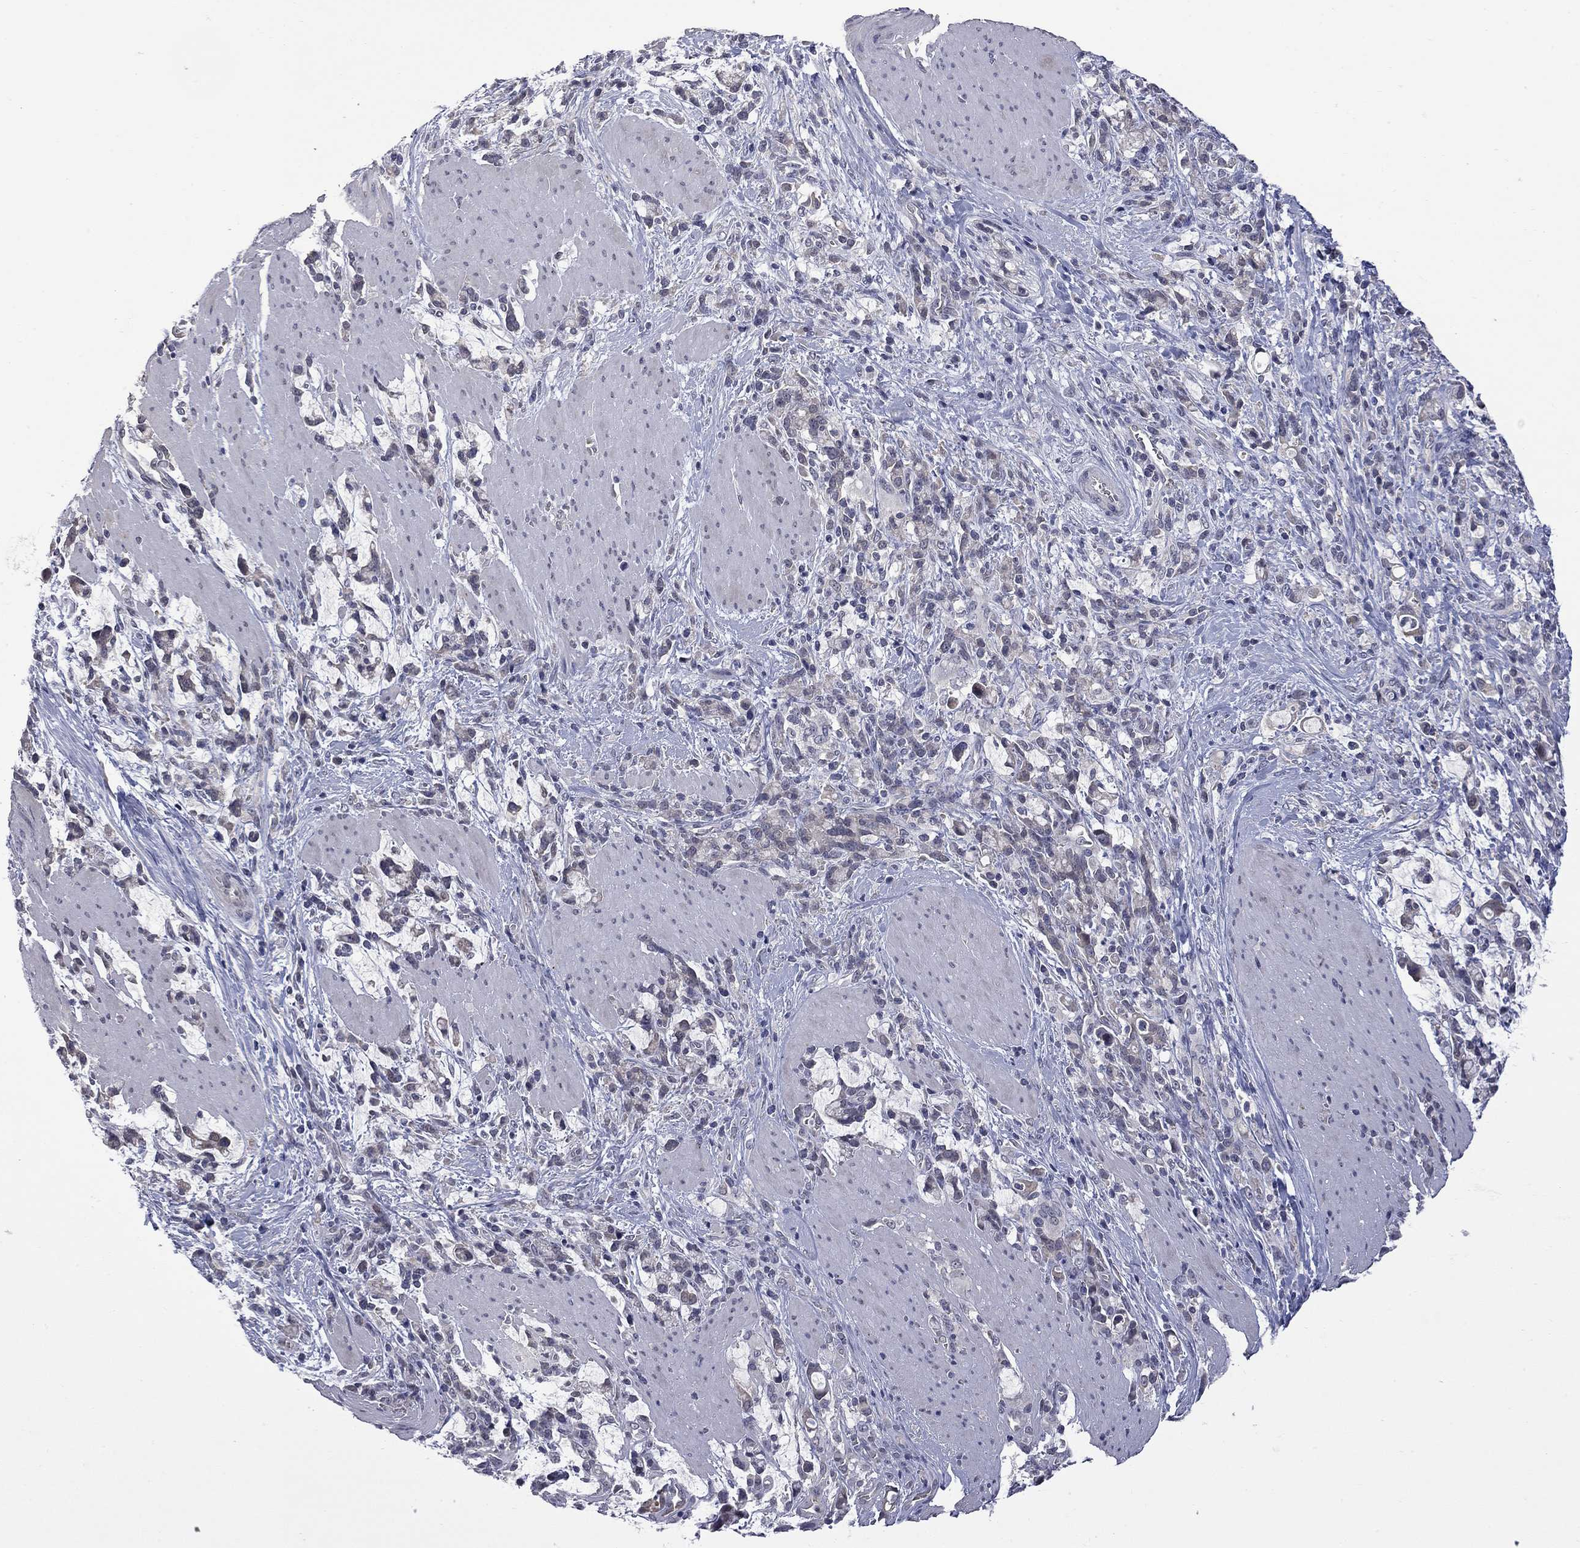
{"staining": {"intensity": "negative", "quantity": "none", "location": "none"}, "tissue": "stomach cancer", "cell_type": "Tumor cells", "image_type": "cancer", "snomed": [{"axis": "morphology", "description": "Adenocarcinoma, NOS"}, {"axis": "topography", "description": "Stomach"}], "caption": "The image shows no significant positivity in tumor cells of adenocarcinoma (stomach).", "gene": "FABP12", "patient": {"sex": "female", "age": 57}}